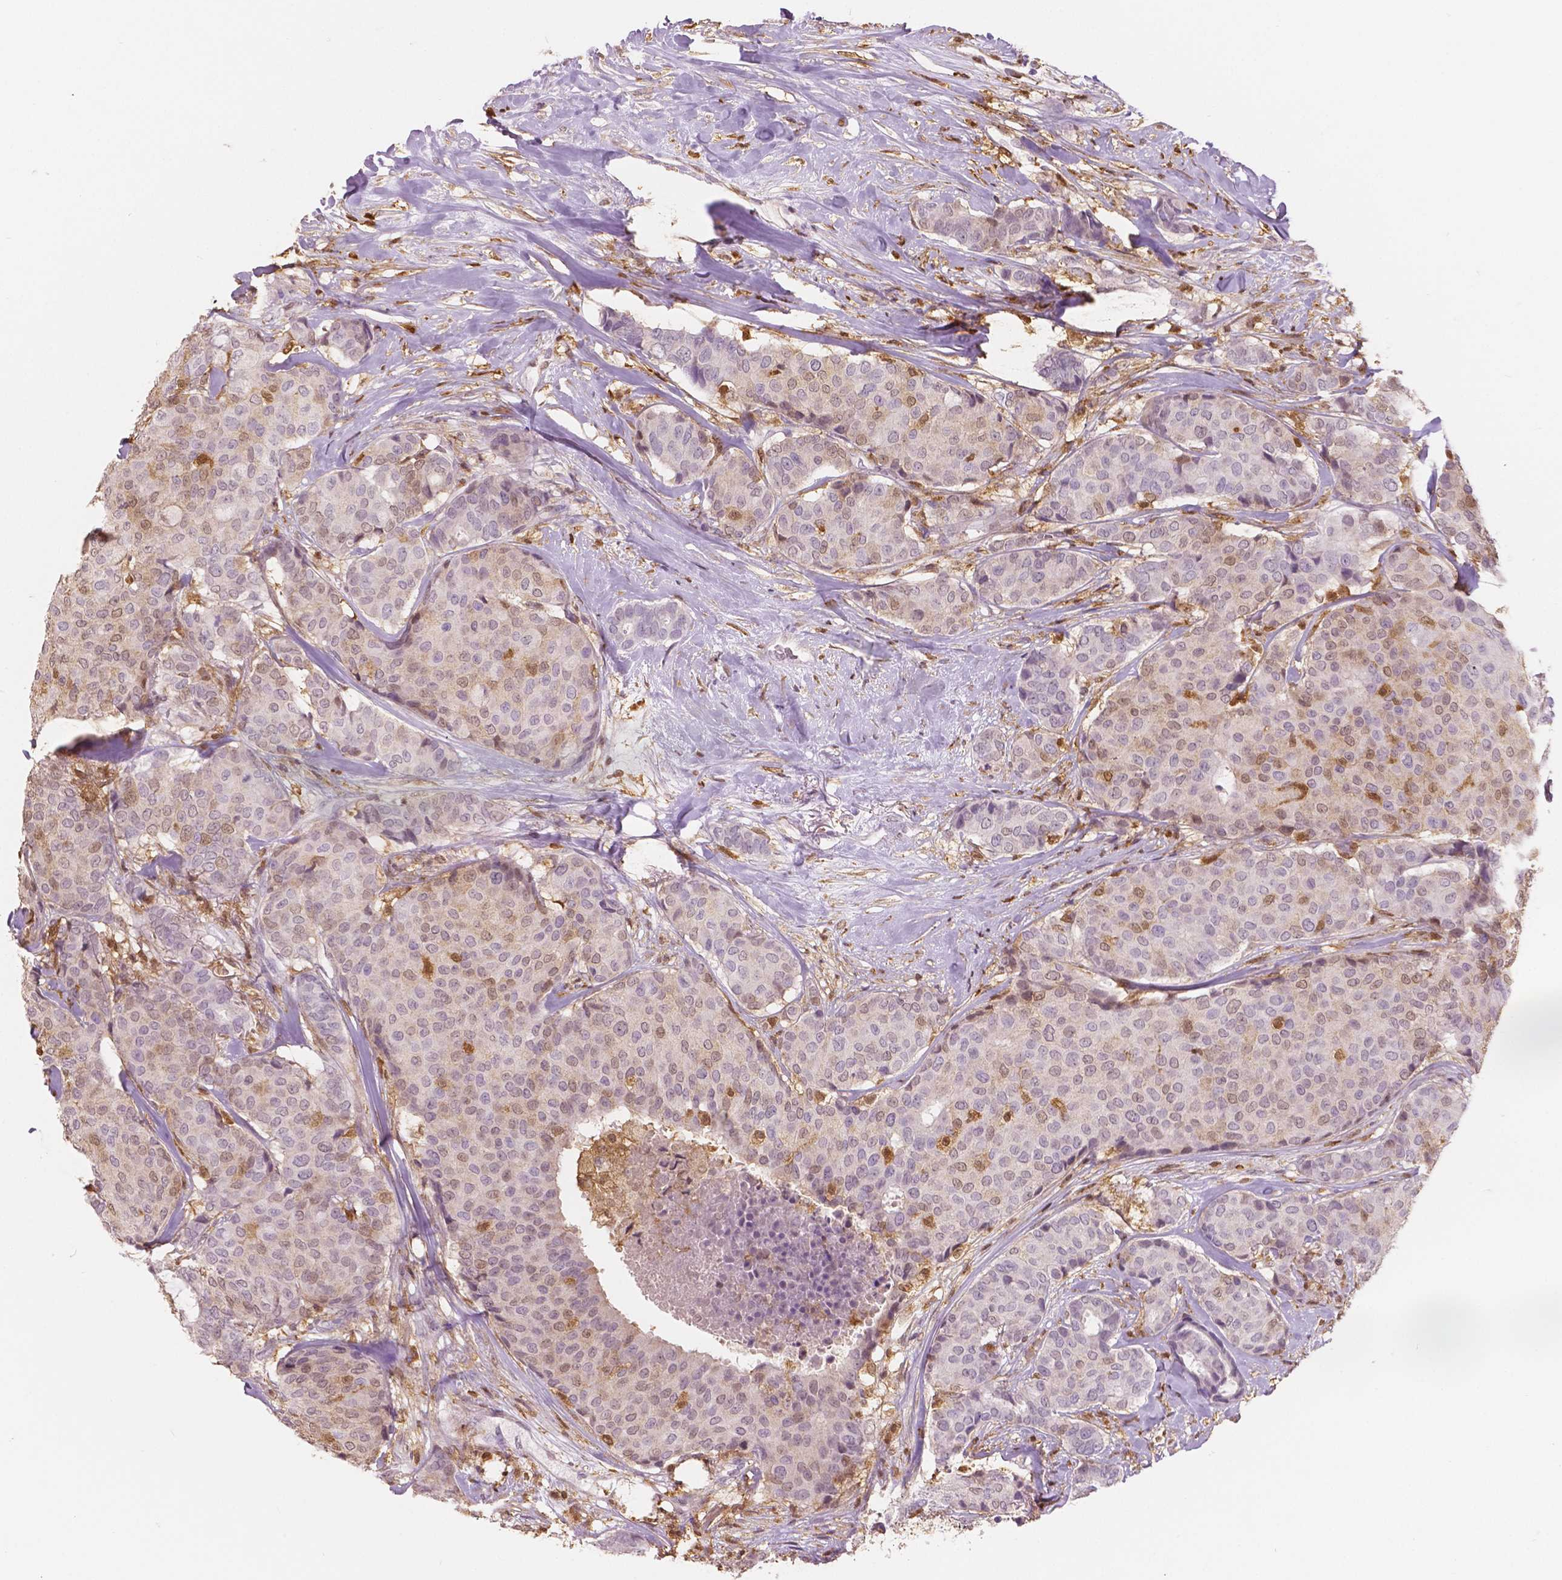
{"staining": {"intensity": "negative", "quantity": "none", "location": "none"}, "tissue": "breast cancer", "cell_type": "Tumor cells", "image_type": "cancer", "snomed": [{"axis": "morphology", "description": "Duct carcinoma"}, {"axis": "topography", "description": "Breast"}], "caption": "High magnification brightfield microscopy of breast cancer (invasive ductal carcinoma) stained with DAB (brown) and counterstained with hematoxylin (blue): tumor cells show no significant expression. (DAB (3,3'-diaminobenzidine) immunohistochemistry visualized using brightfield microscopy, high magnification).", "gene": "S100A4", "patient": {"sex": "female", "age": 75}}